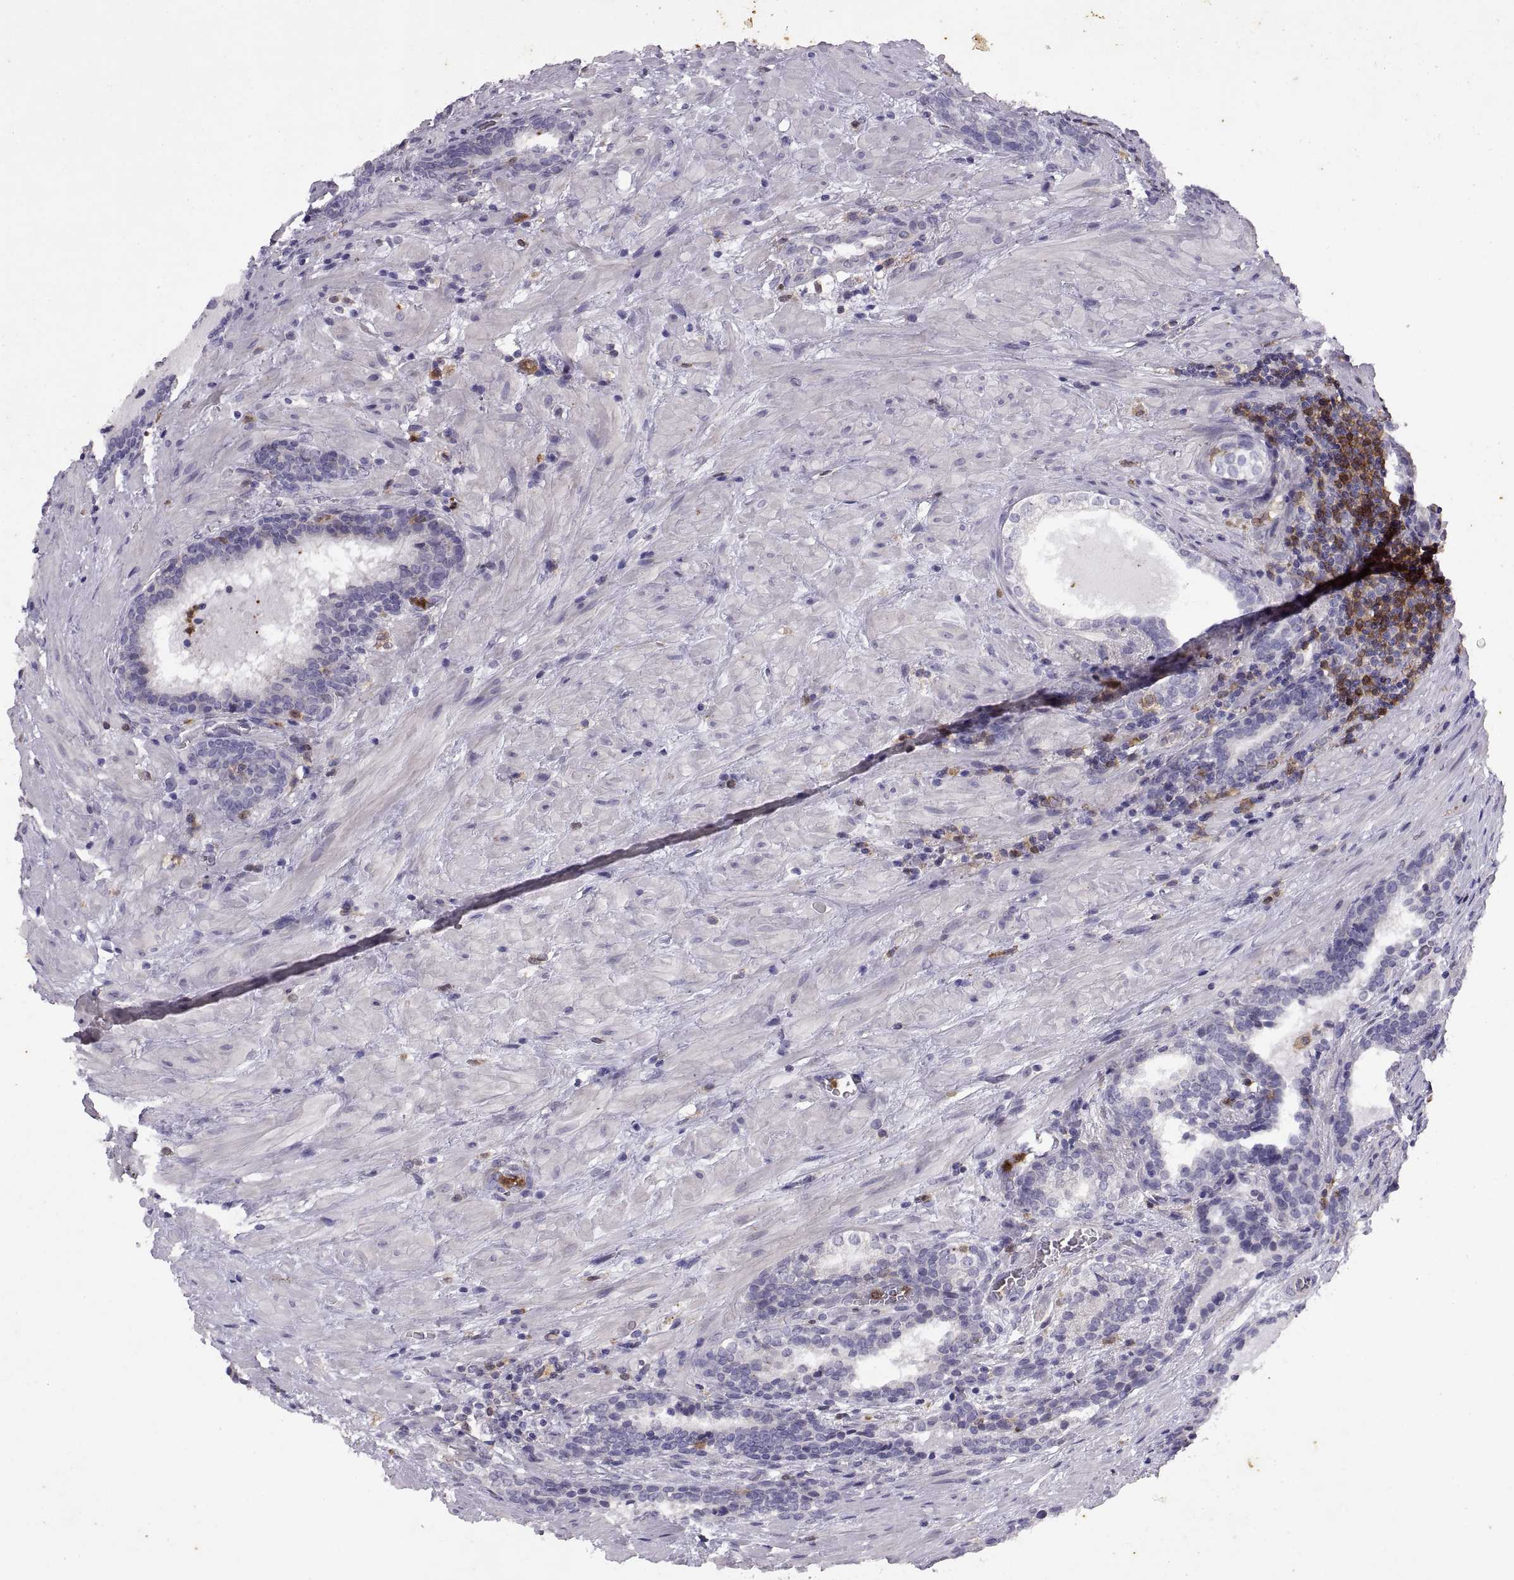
{"staining": {"intensity": "negative", "quantity": "none", "location": "none"}, "tissue": "prostate cancer", "cell_type": "Tumor cells", "image_type": "cancer", "snomed": [{"axis": "morphology", "description": "Adenocarcinoma, NOS"}, {"axis": "topography", "description": "Prostate and seminal vesicle, NOS"}], "caption": "The histopathology image displays no significant staining in tumor cells of adenocarcinoma (prostate).", "gene": "DOK3", "patient": {"sex": "male", "age": 63}}